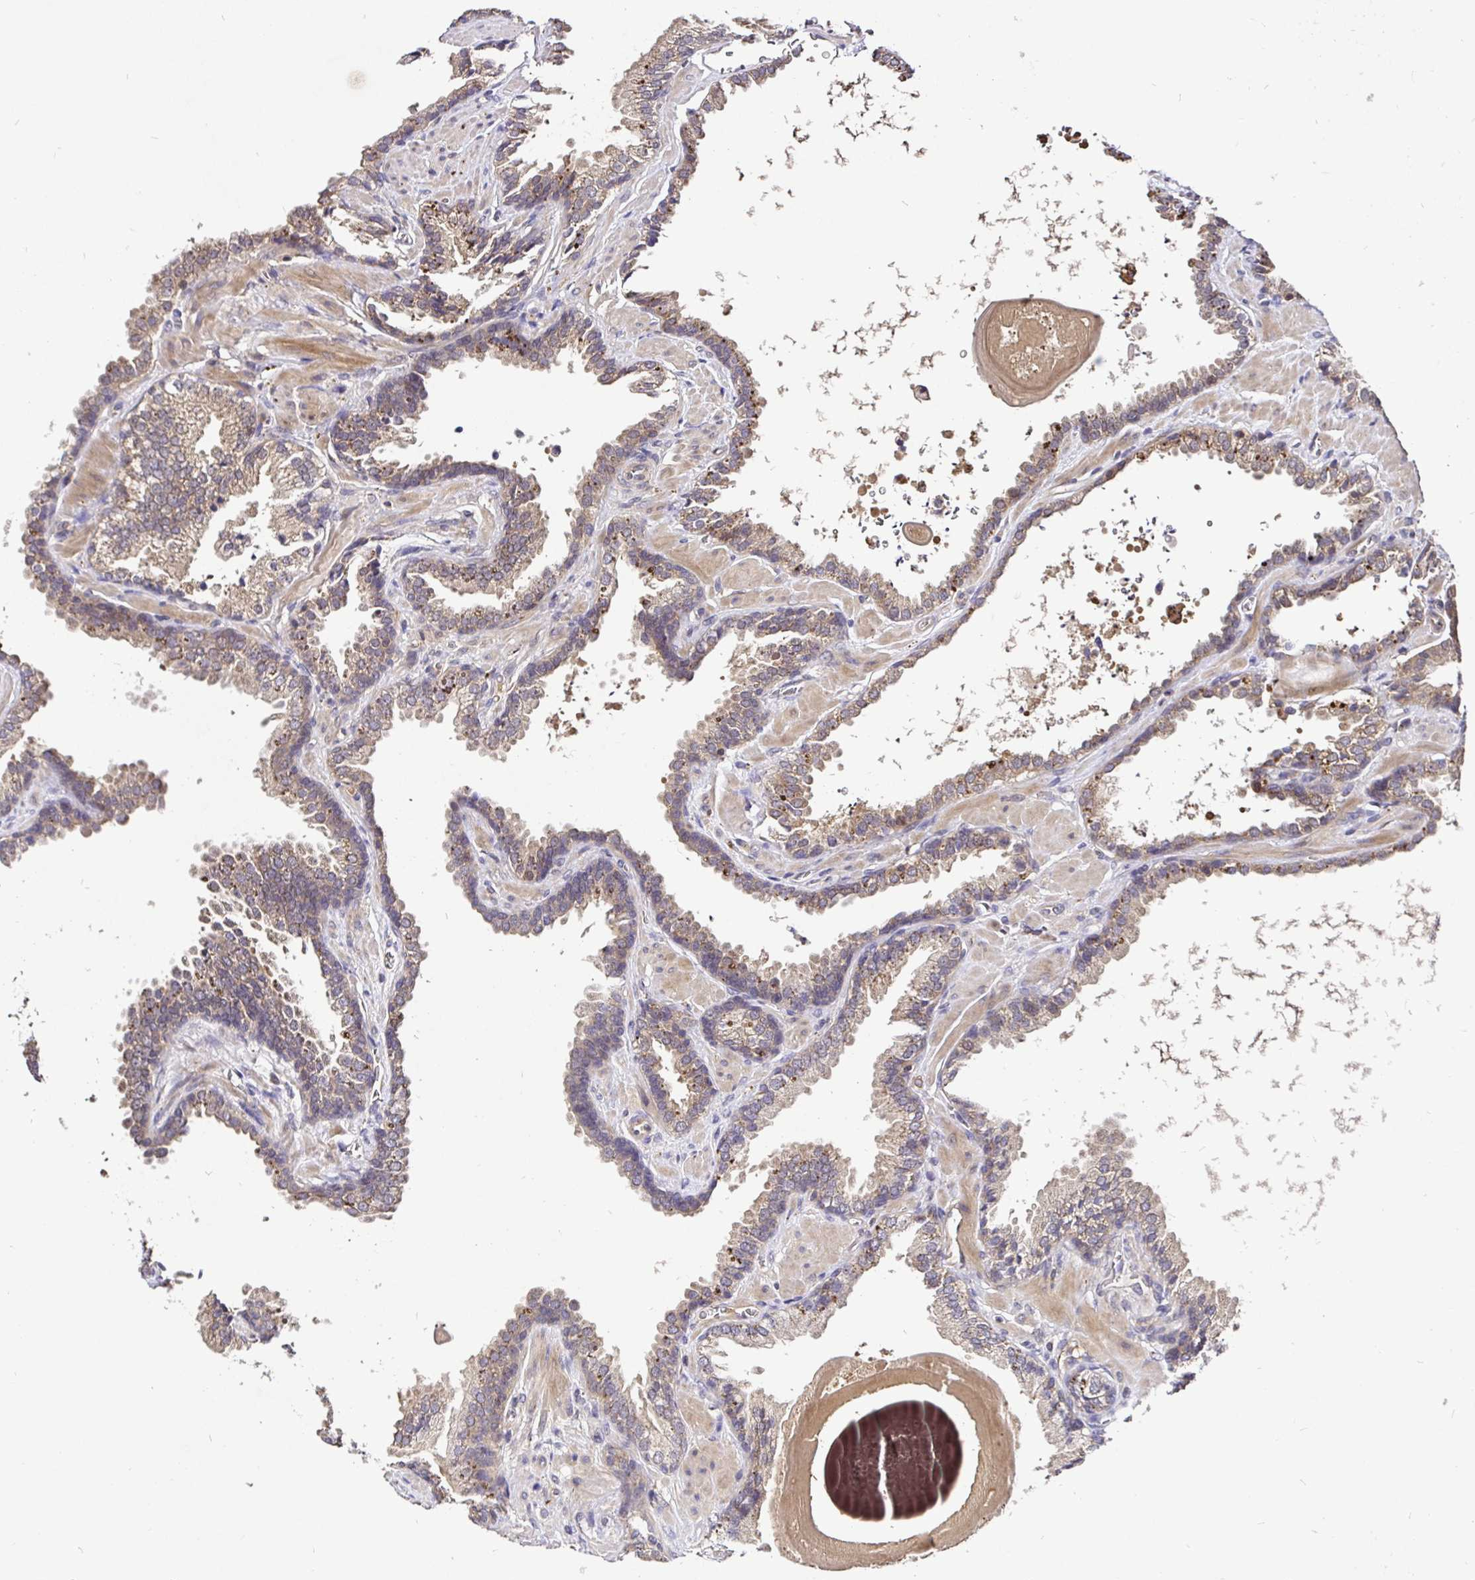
{"staining": {"intensity": "weak", "quantity": "25%-75%", "location": "cytoplasmic/membranous"}, "tissue": "prostate cancer", "cell_type": "Tumor cells", "image_type": "cancer", "snomed": [{"axis": "morphology", "description": "Adenocarcinoma, Low grade"}, {"axis": "topography", "description": "Prostate"}], "caption": "Weak cytoplasmic/membranous expression is appreciated in approximately 25%-75% of tumor cells in prostate low-grade adenocarcinoma.", "gene": "UBE2M", "patient": {"sex": "male", "age": 67}}